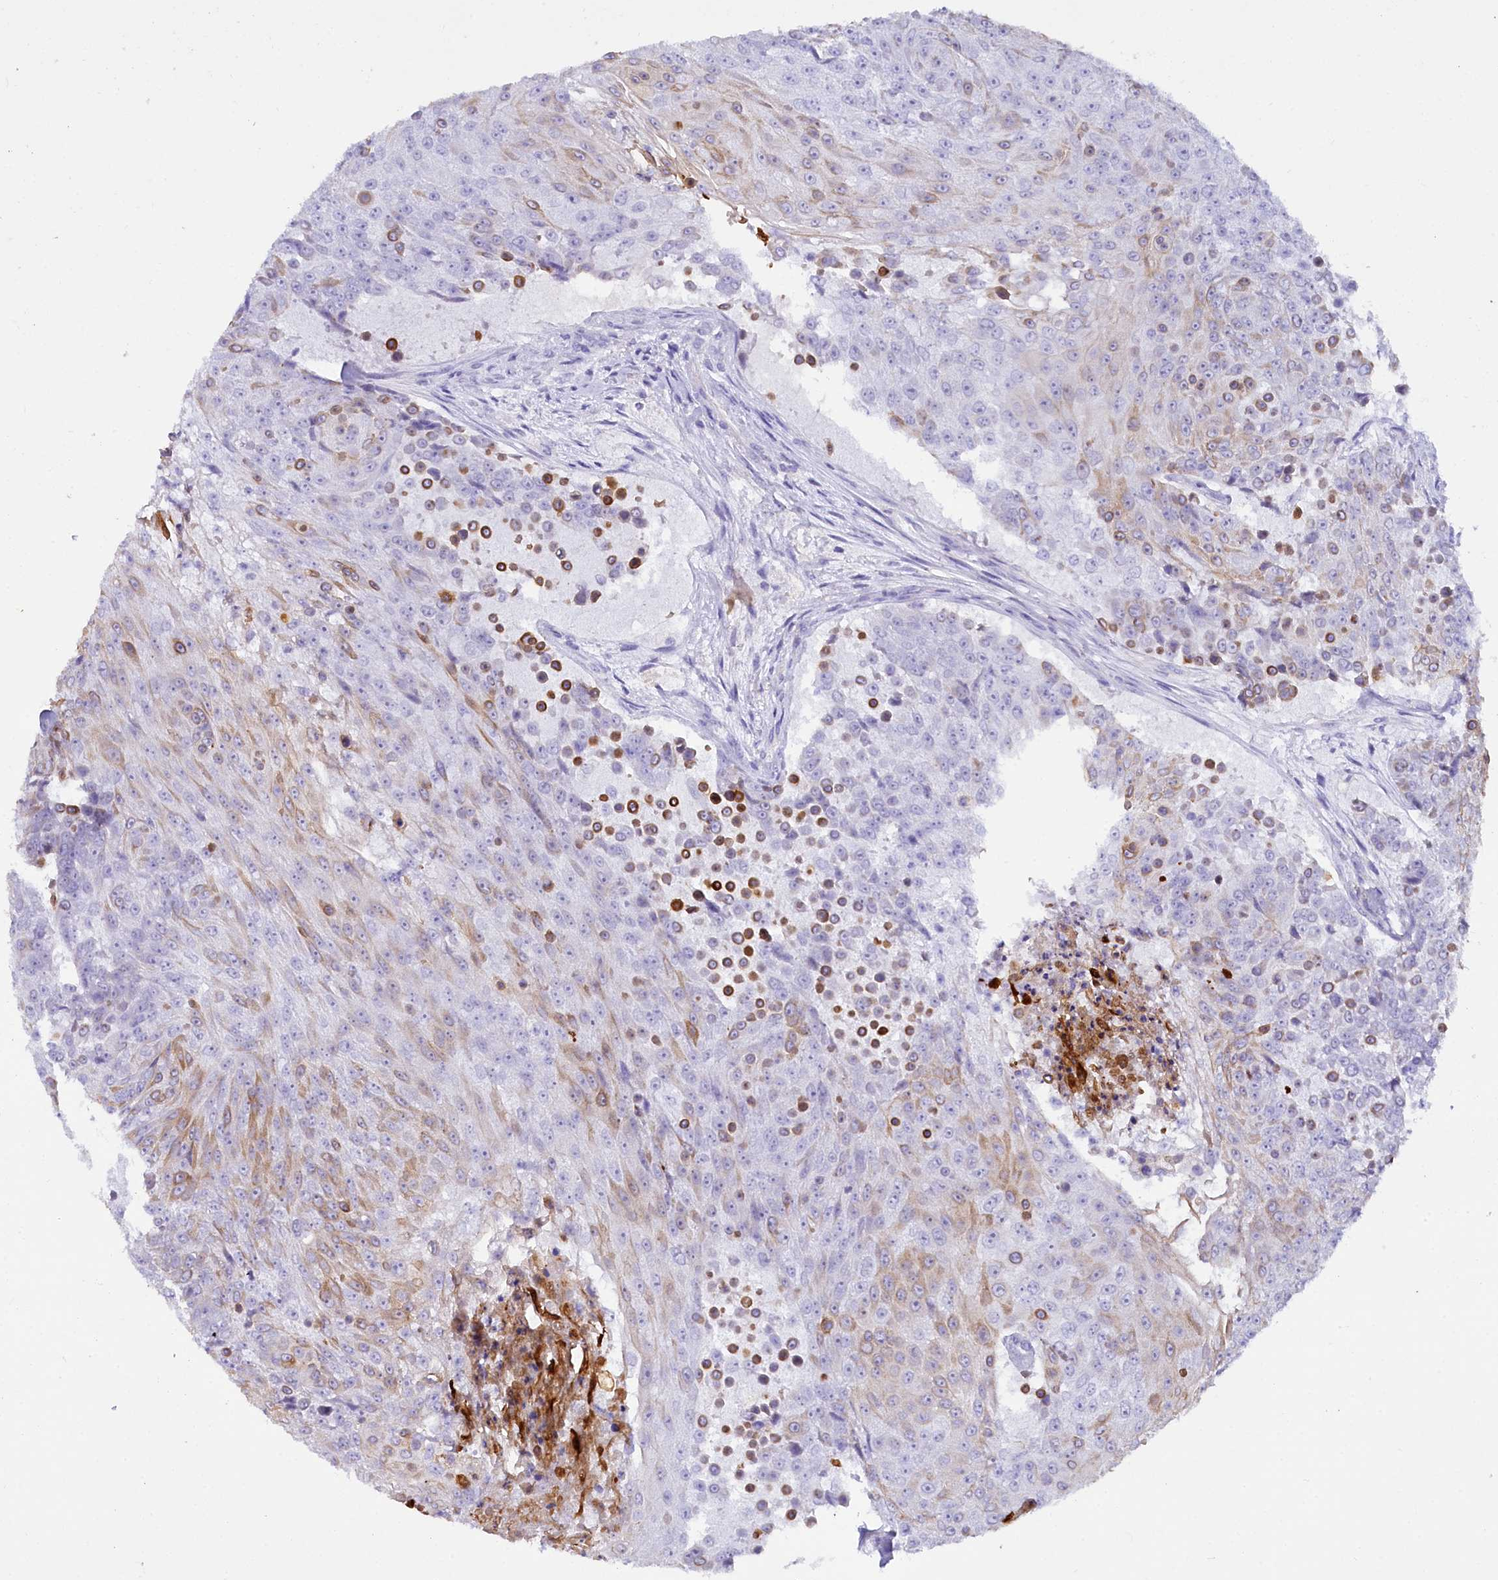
{"staining": {"intensity": "moderate", "quantity": "<25%", "location": "cytoplasmic/membranous"}, "tissue": "urothelial cancer", "cell_type": "Tumor cells", "image_type": "cancer", "snomed": [{"axis": "morphology", "description": "Urothelial carcinoma, High grade"}, {"axis": "topography", "description": "Urinary bladder"}], "caption": "Protein staining displays moderate cytoplasmic/membranous positivity in approximately <25% of tumor cells in urothelial carcinoma (high-grade).", "gene": "FAAP20", "patient": {"sex": "female", "age": 63}}